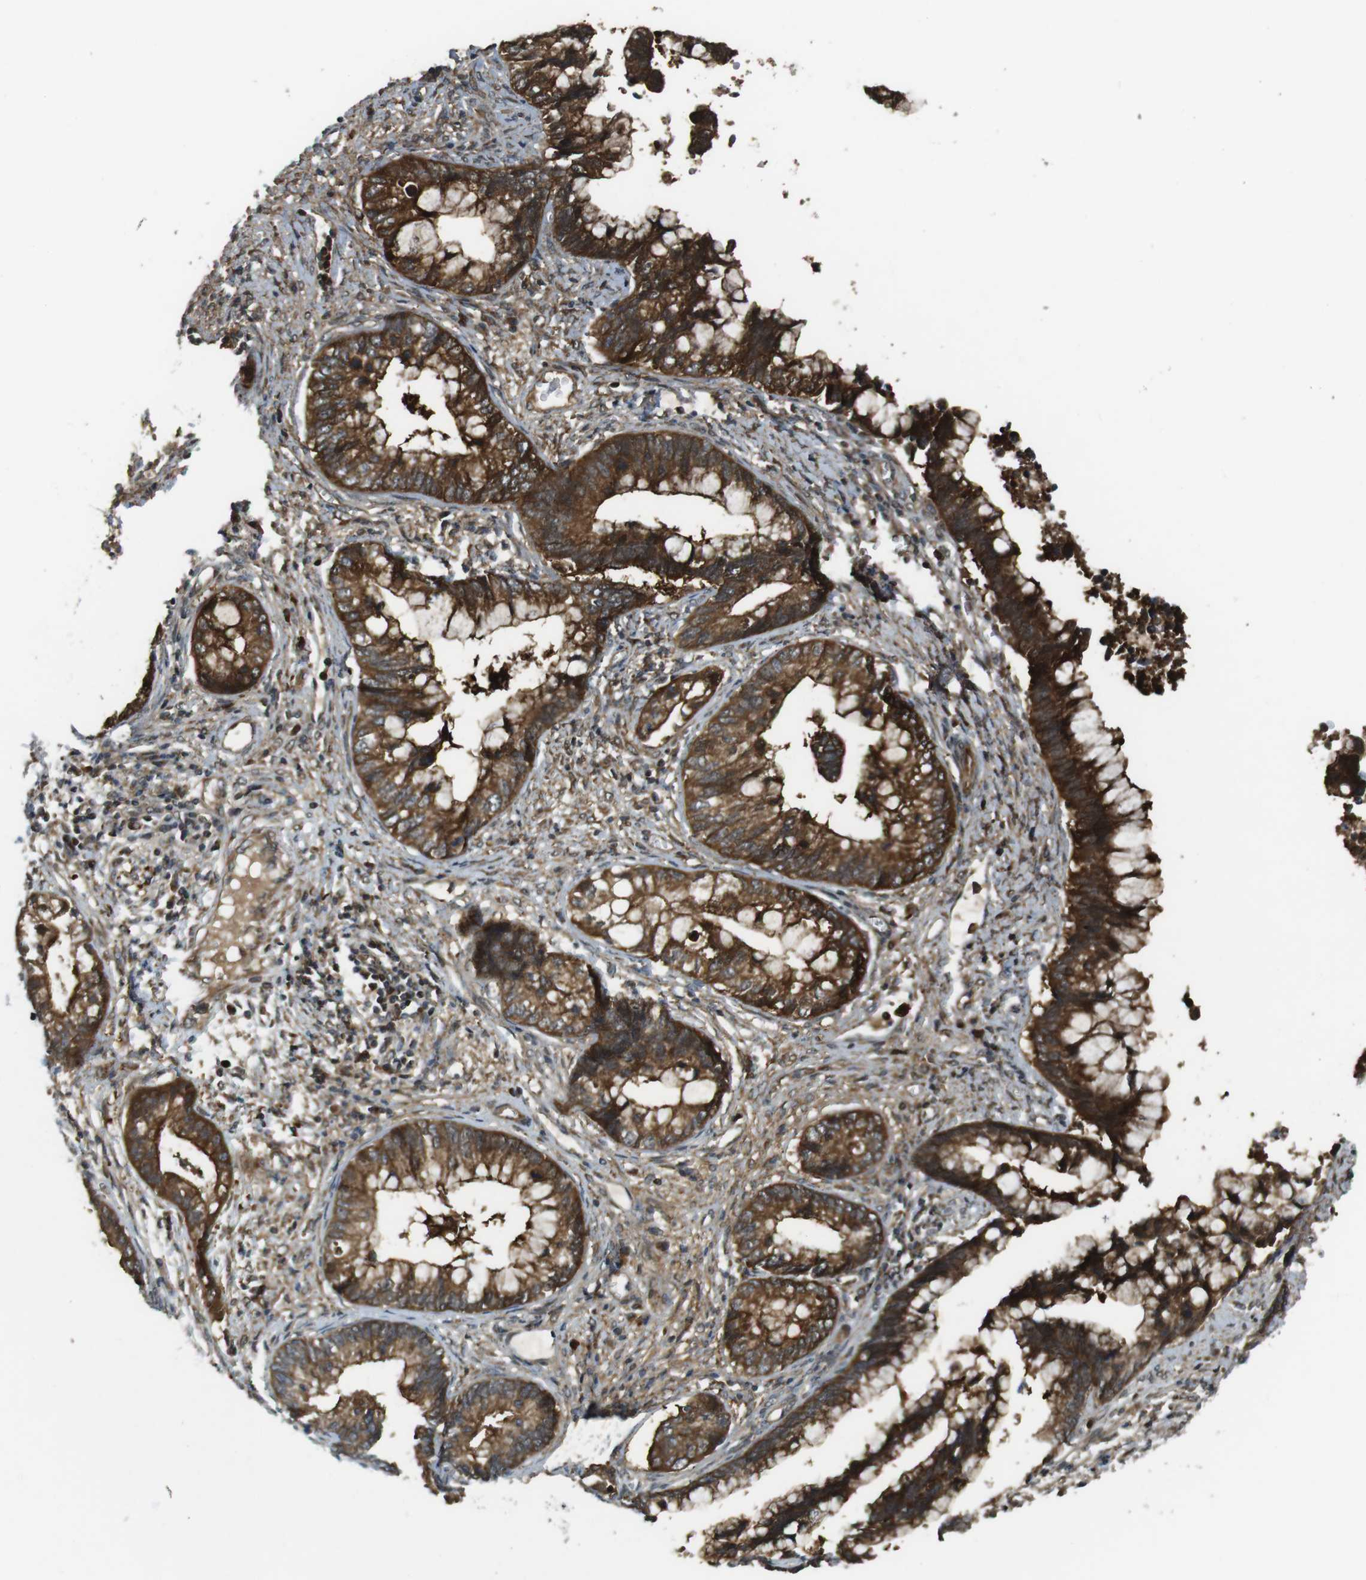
{"staining": {"intensity": "strong", "quantity": ">75%", "location": "cytoplasmic/membranous"}, "tissue": "cervical cancer", "cell_type": "Tumor cells", "image_type": "cancer", "snomed": [{"axis": "morphology", "description": "Adenocarcinoma, NOS"}, {"axis": "topography", "description": "Cervix"}], "caption": "Tumor cells exhibit high levels of strong cytoplasmic/membranous expression in about >75% of cells in human cervical adenocarcinoma.", "gene": "IFFO2", "patient": {"sex": "female", "age": 44}}